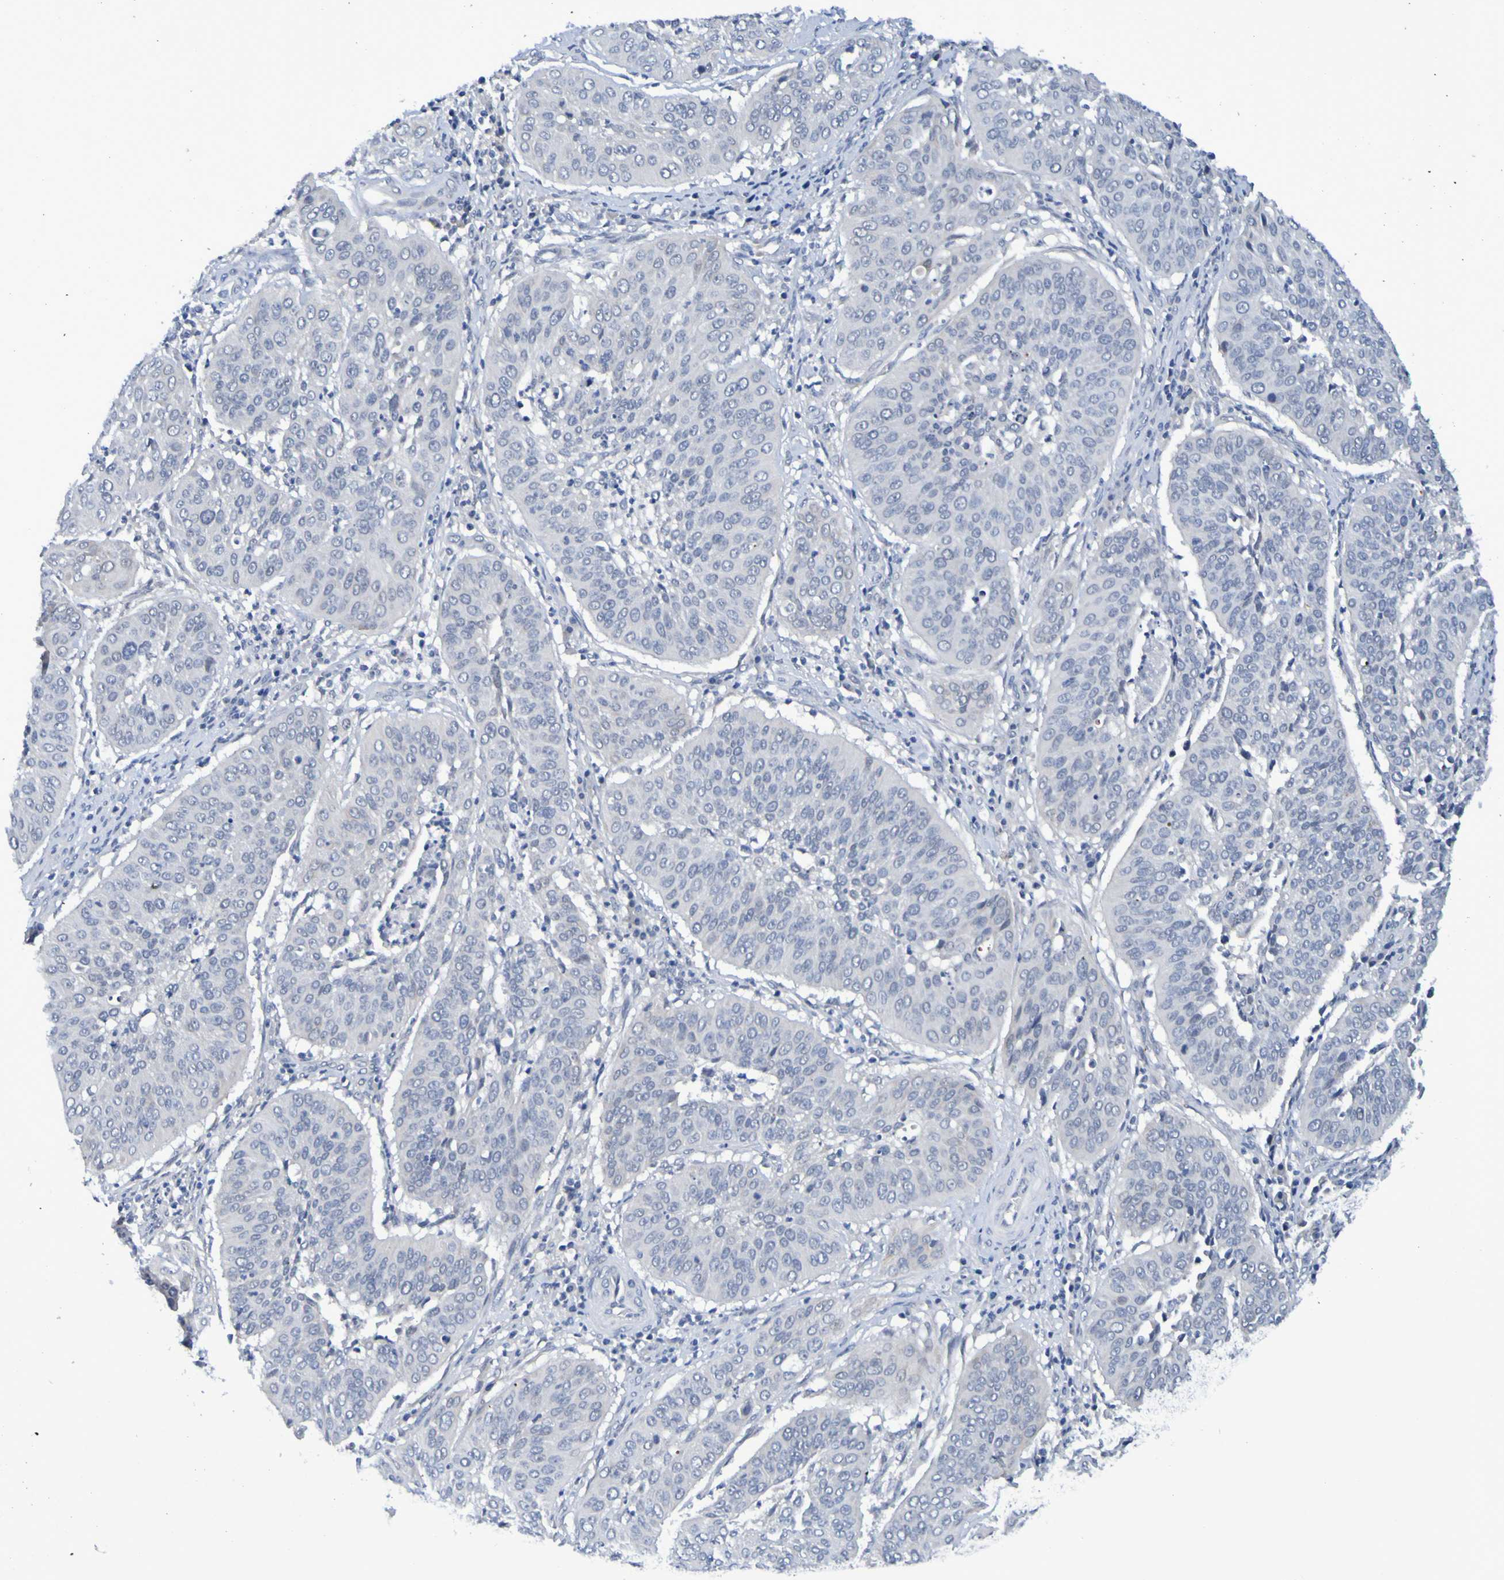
{"staining": {"intensity": "negative", "quantity": "none", "location": "none"}, "tissue": "cervical cancer", "cell_type": "Tumor cells", "image_type": "cancer", "snomed": [{"axis": "morphology", "description": "Normal tissue, NOS"}, {"axis": "morphology", "description": "Squamous cell carcinoma, NOS"}, {"axis": "topography", "description": "Cervix"}], "caption": "Protein analysis of cervical cancer (squamous cell carcinoma) demonstrates no significant expression in tumor cells.", "gene": "VMA21", "patient": {"sex": "female", "age": 39}}